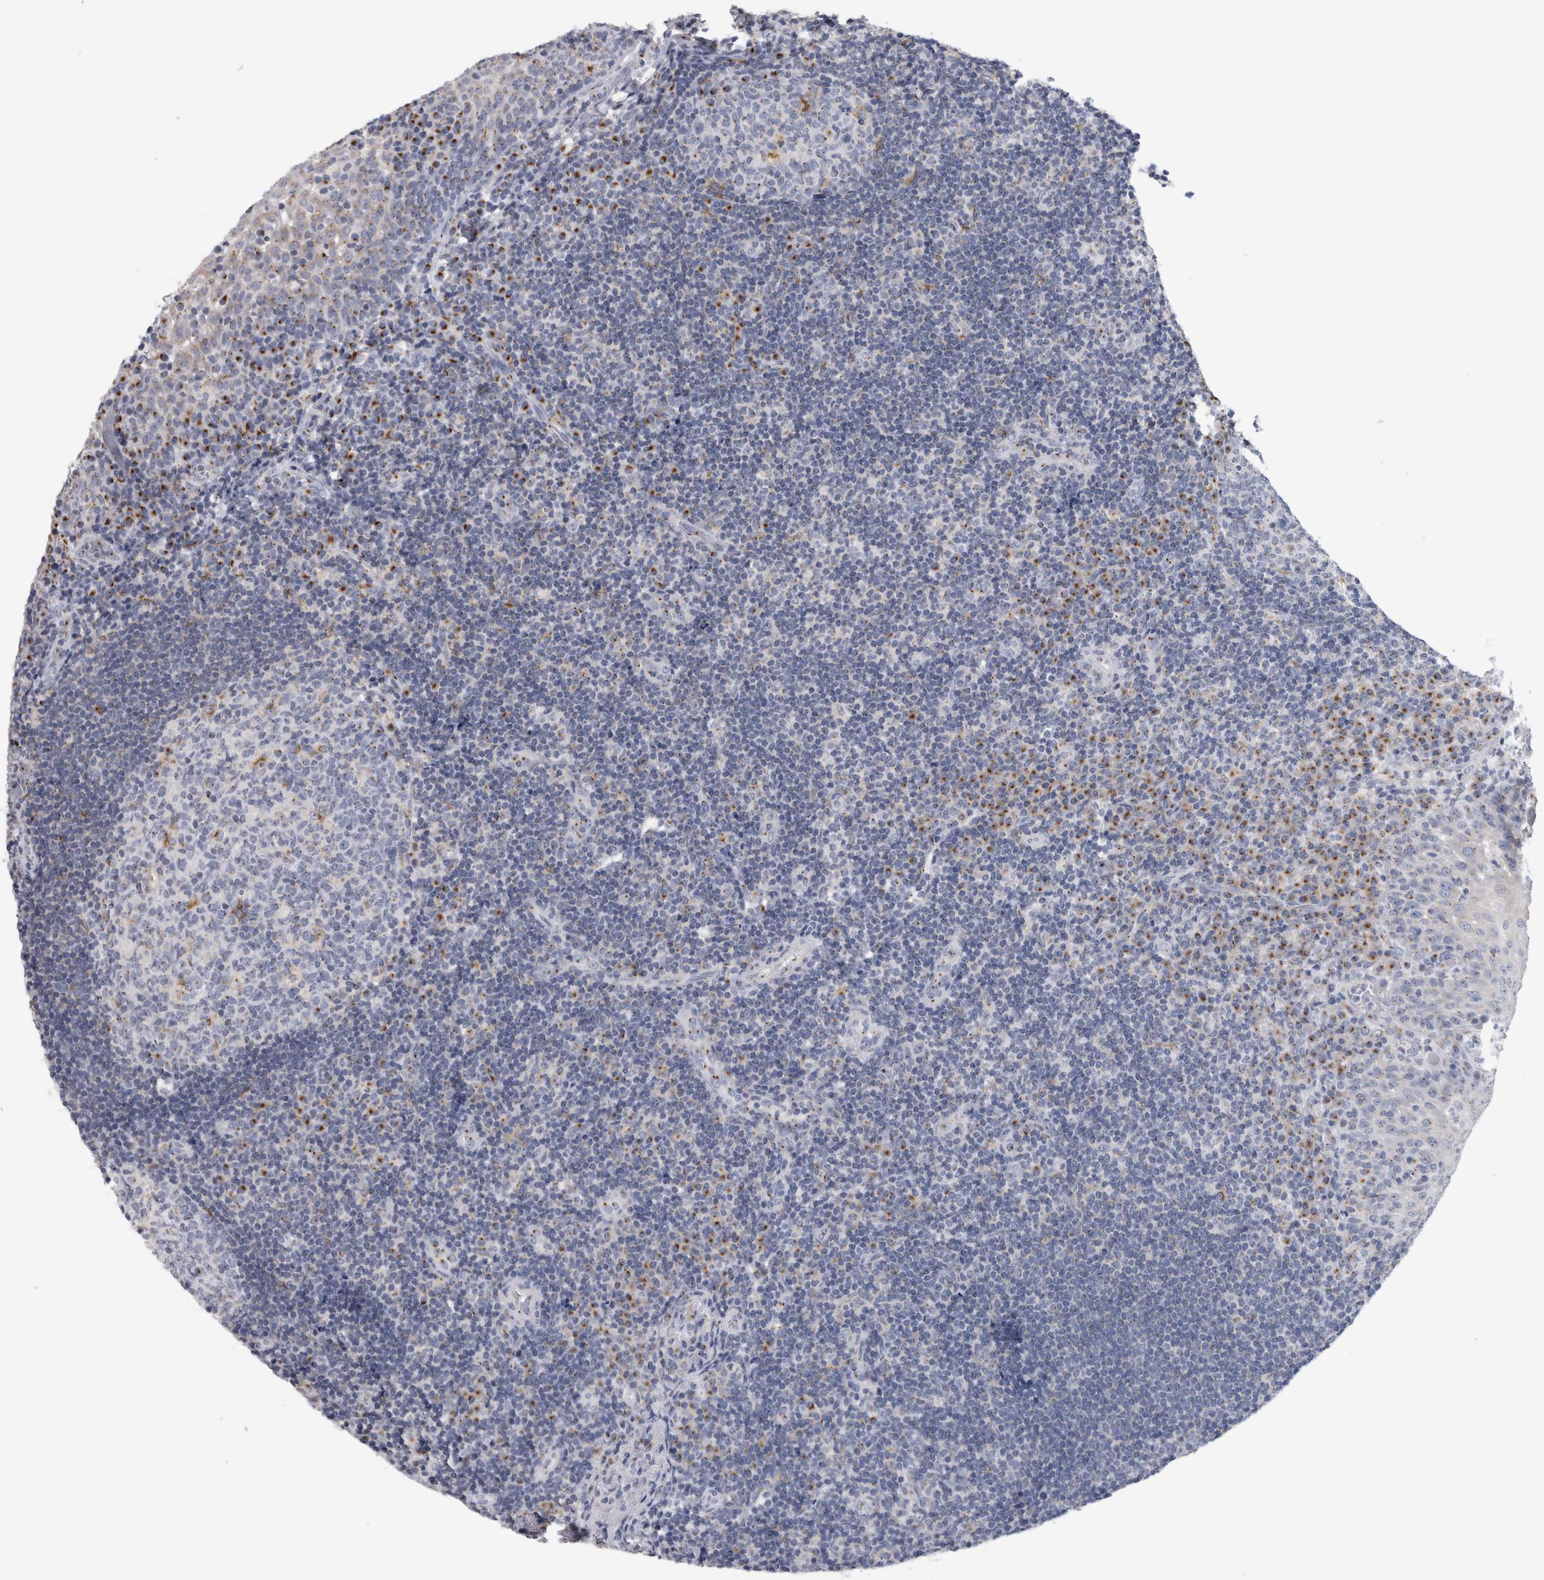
{"staining": {"intensity": "moderate", "quantity": "<25%", "location": "cytoplasmic/membranous"}, "tissue": "tonsil", "cell_type": "Germinal center cells", "image_type": "normal", "snomed": [{"axis": "morphology", "description": "Normal tissue, NOS"}, {"axis": "topography", "description": "Tonsil"}], "caption": "This photomicrograph demonstrates IHC staining of unremarkable human tonsil, with low moderate cytoplasmic/membranous staining in about <25% of germinal center cells.", "gene": "AKAP9", "patient": {"sex": "female", "age": 40}}